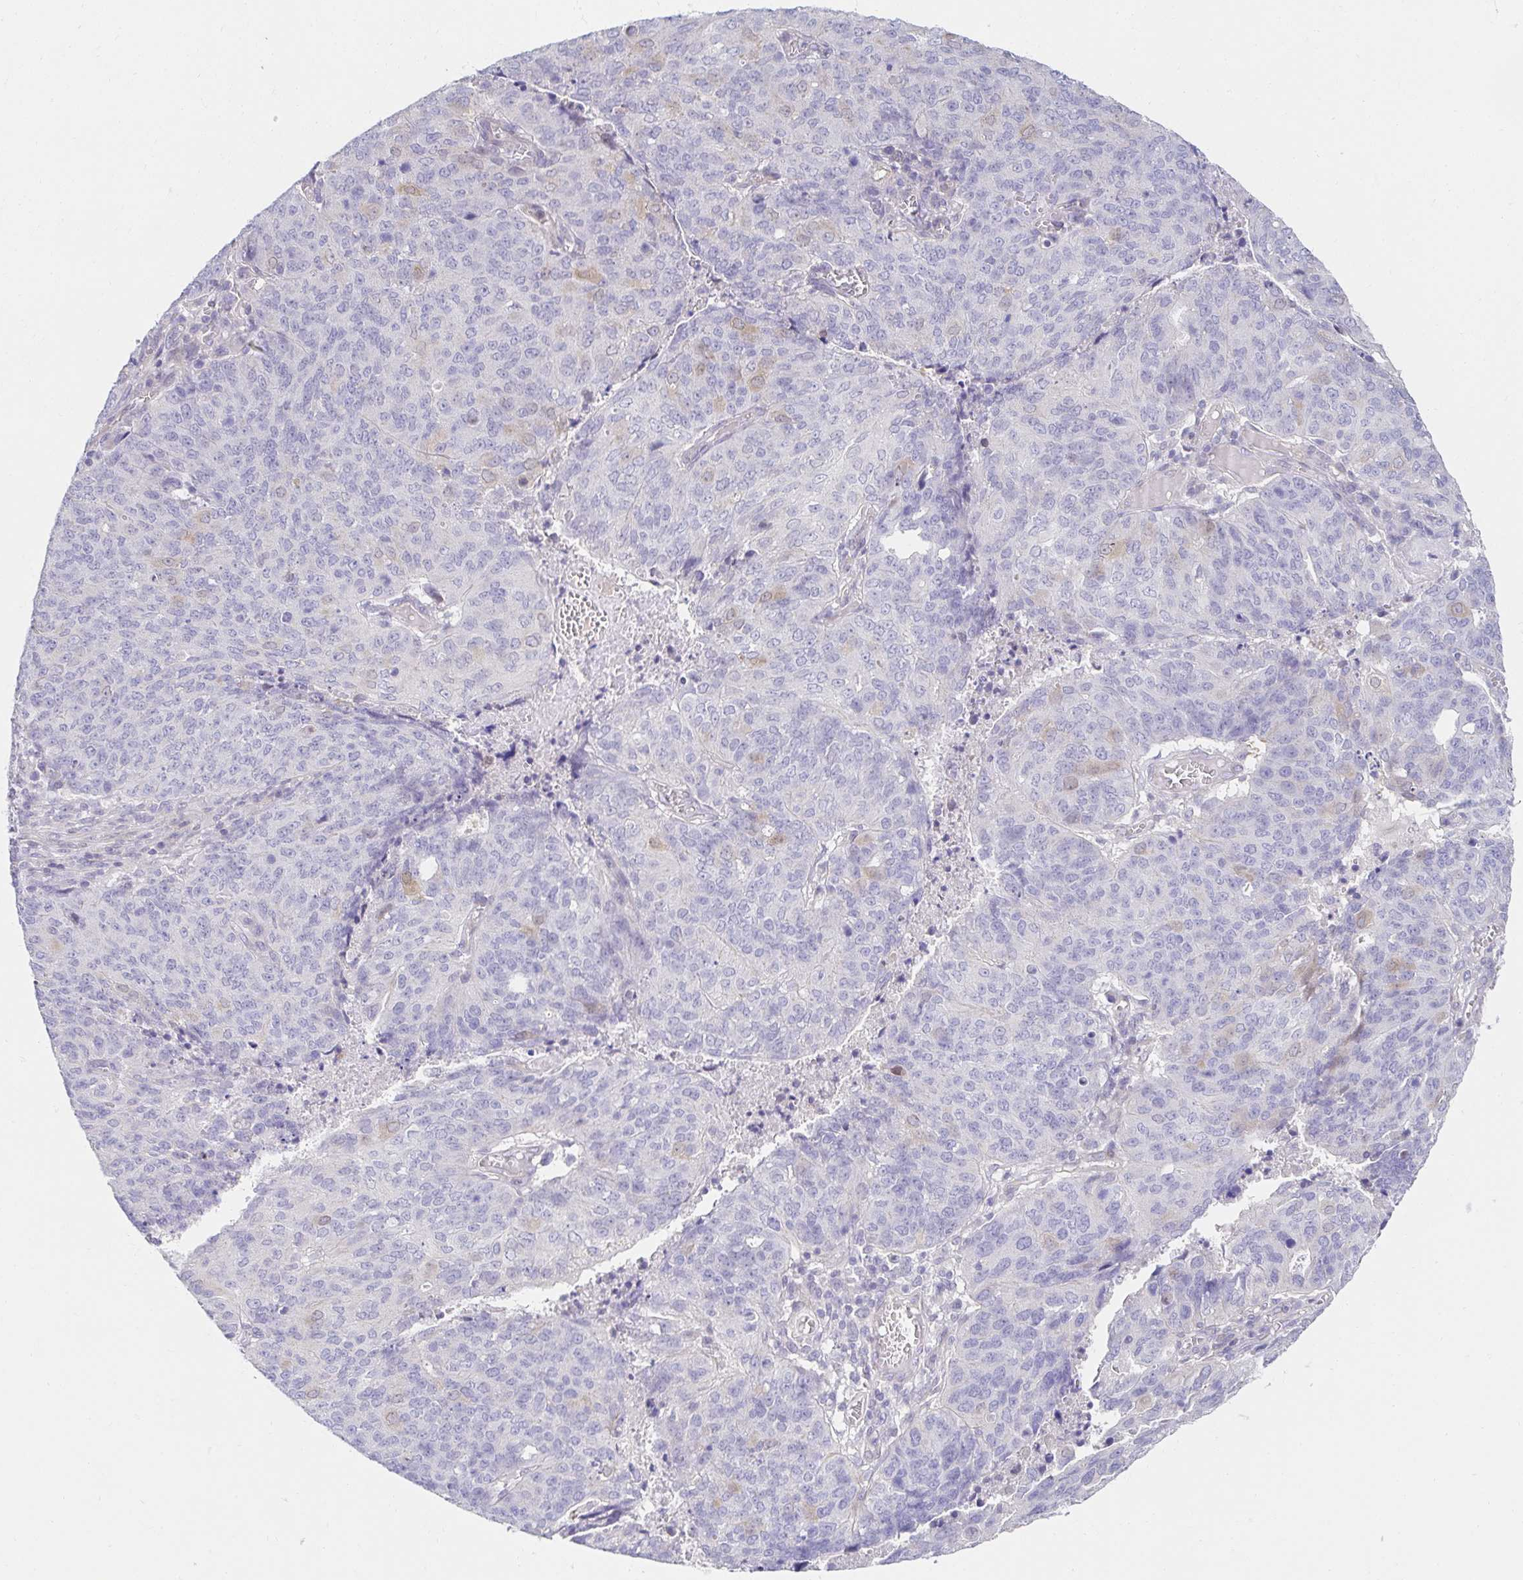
{"staining": {"intensity": "negative", "quantity": "none", "location": "none"}, "tissue": "endometrial cancer", "cell_type": "Tumor cells", "image_type": "cancer", "snomed": [{"axis": "morphology", "description": "Adenocarcinoma, NOS"}, {"axis": "topography", "description": "Endometrium"}], "caption": "The photomicrograph reveals no significant positivity in tumor cells of endometrial adenocarcinoma.", "gene": "AKAP14", "patient": {"sex": "female", "age": 82}}